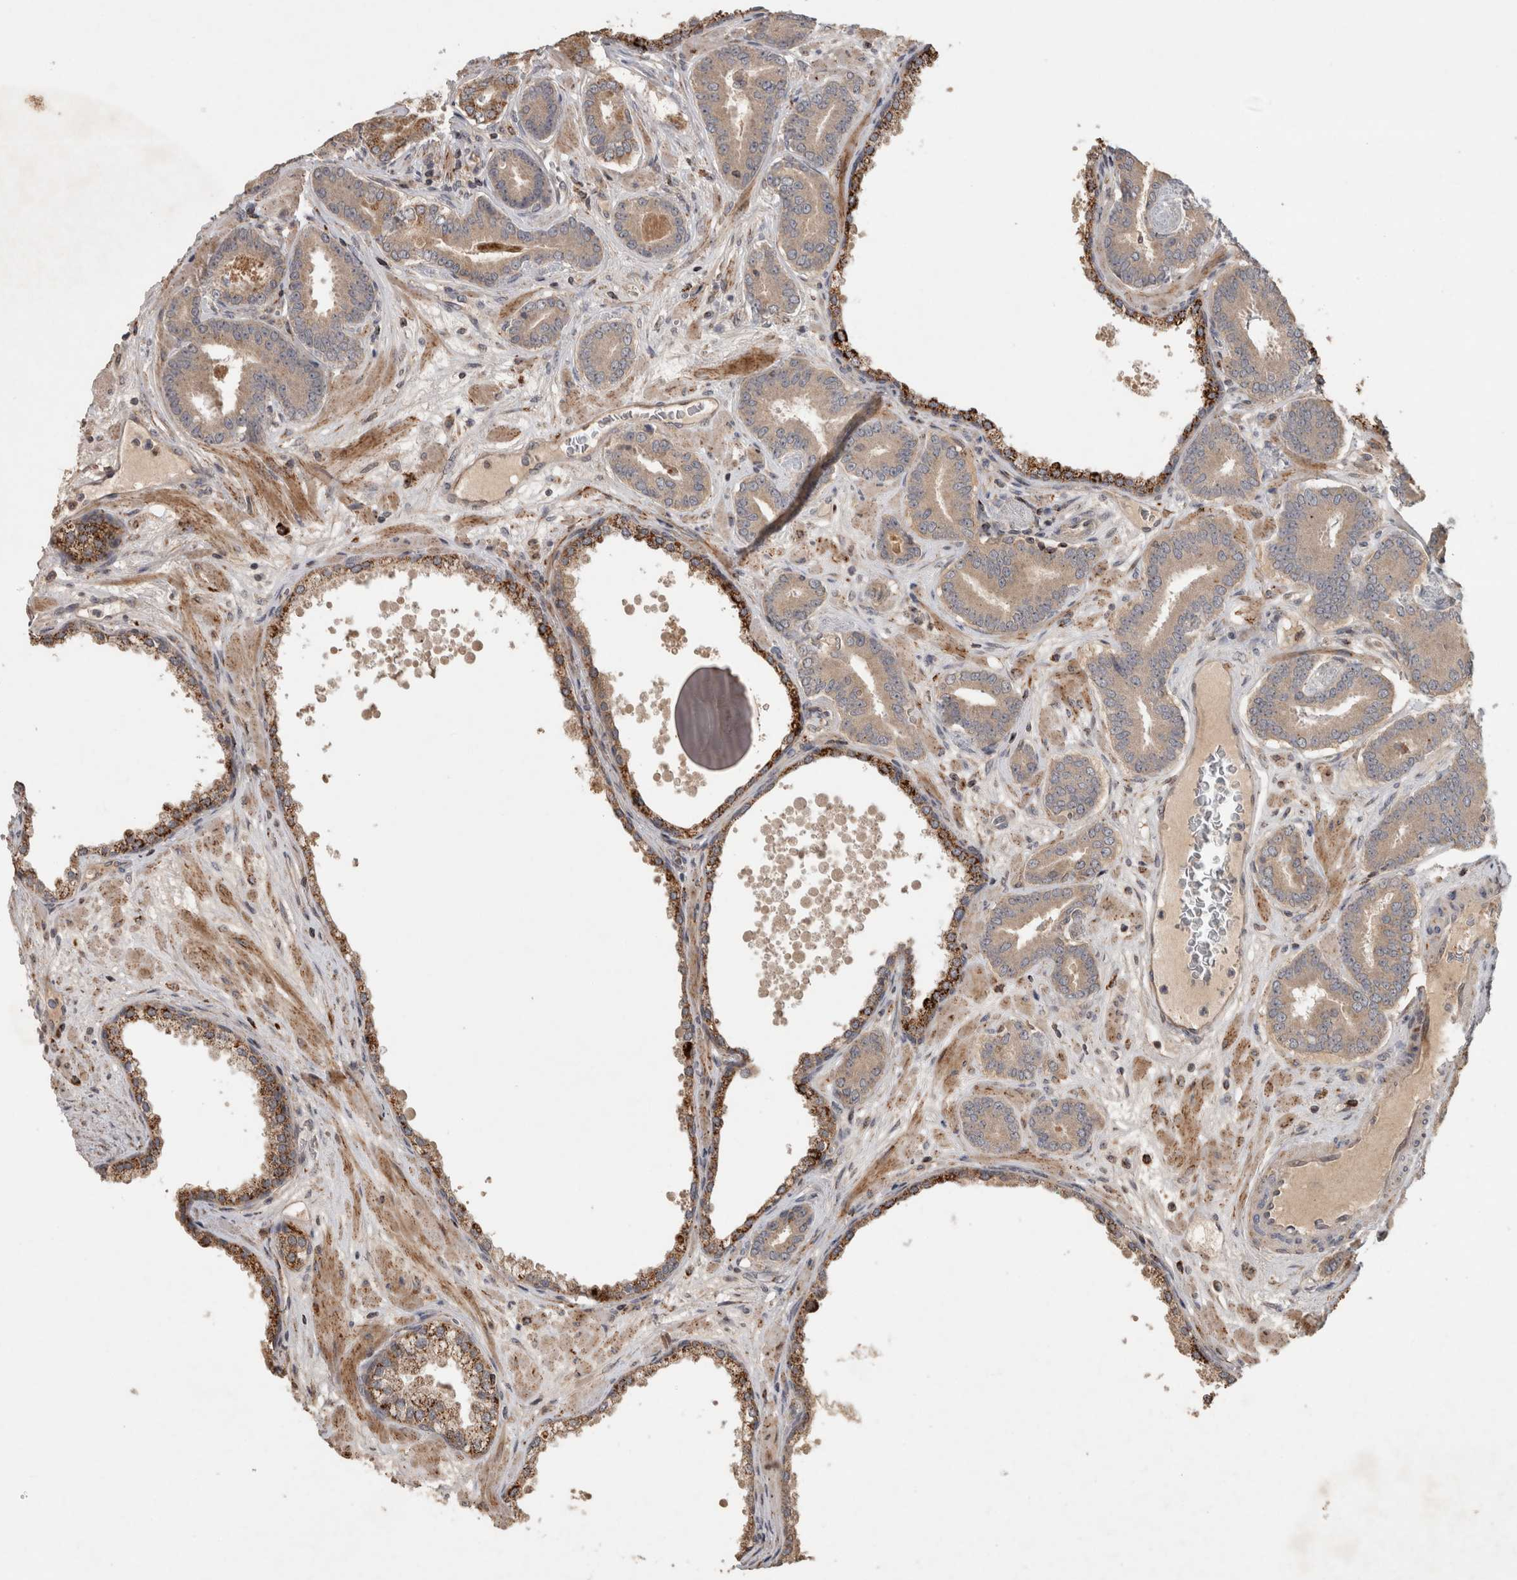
{"staining": {"intensity": "weak", "quantity": ">75%", "location": "cytoplasmic/membranous"}, "tissue": "prostate cancer", "cell_type": "Tumor cells", "image_type": "cancer", "snomed": [{"axis": "morphology", "description": "Adenocarcinoma, Low grade"}, {"axis": "topography", "description": "Prostate"}], "caption": "A micrograph showing weak cytoplasmic/membranous staining in approximately >75% of tumor cells in prostate adenocarcinoma (low-grade), as visualized by brown immunohistochemical staining.", "gene": "SERAC1", "patient": {"sex": "male", "age": 62}}